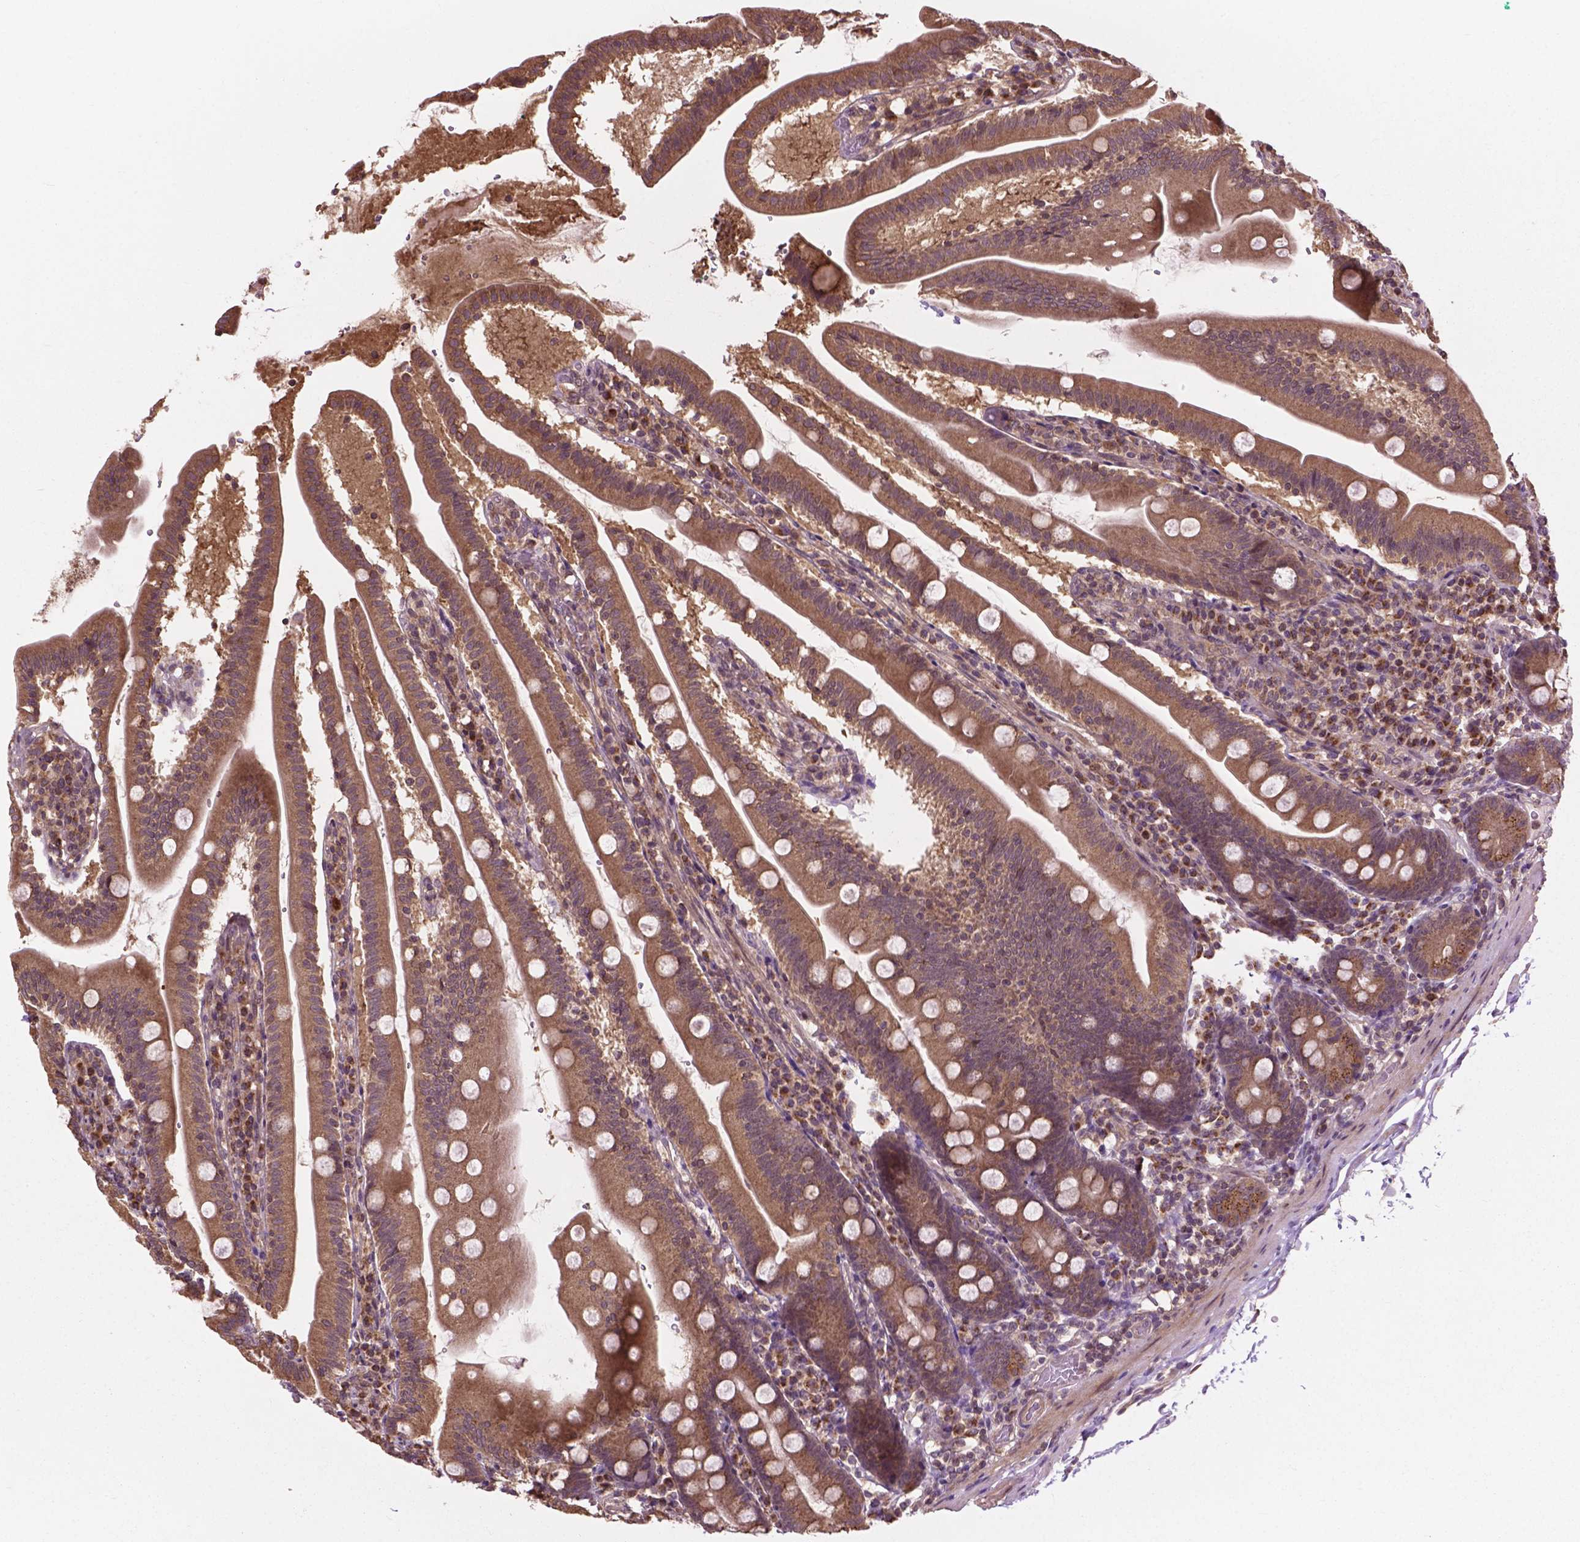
{"staining": {"intensity": "moderate", "quantity": ">75%", "location": "cytoplasmic/membranous"}, "tissue": "duodenum", "cell_type": "Glandular cells", "image_type": "normal", "snomed": [{"axis": "morphology", "description": "Normal tissue, NOS"}, {"axis": "topography", "description": "Duodenum"}], "caption": "Glandular cells exhibit moderate cytoplasmic/membranous staining in approximately >75% of cells in benign duodenum.", "gene": "PPP1CB", "patient": {"sex": "female", "age": 67}}